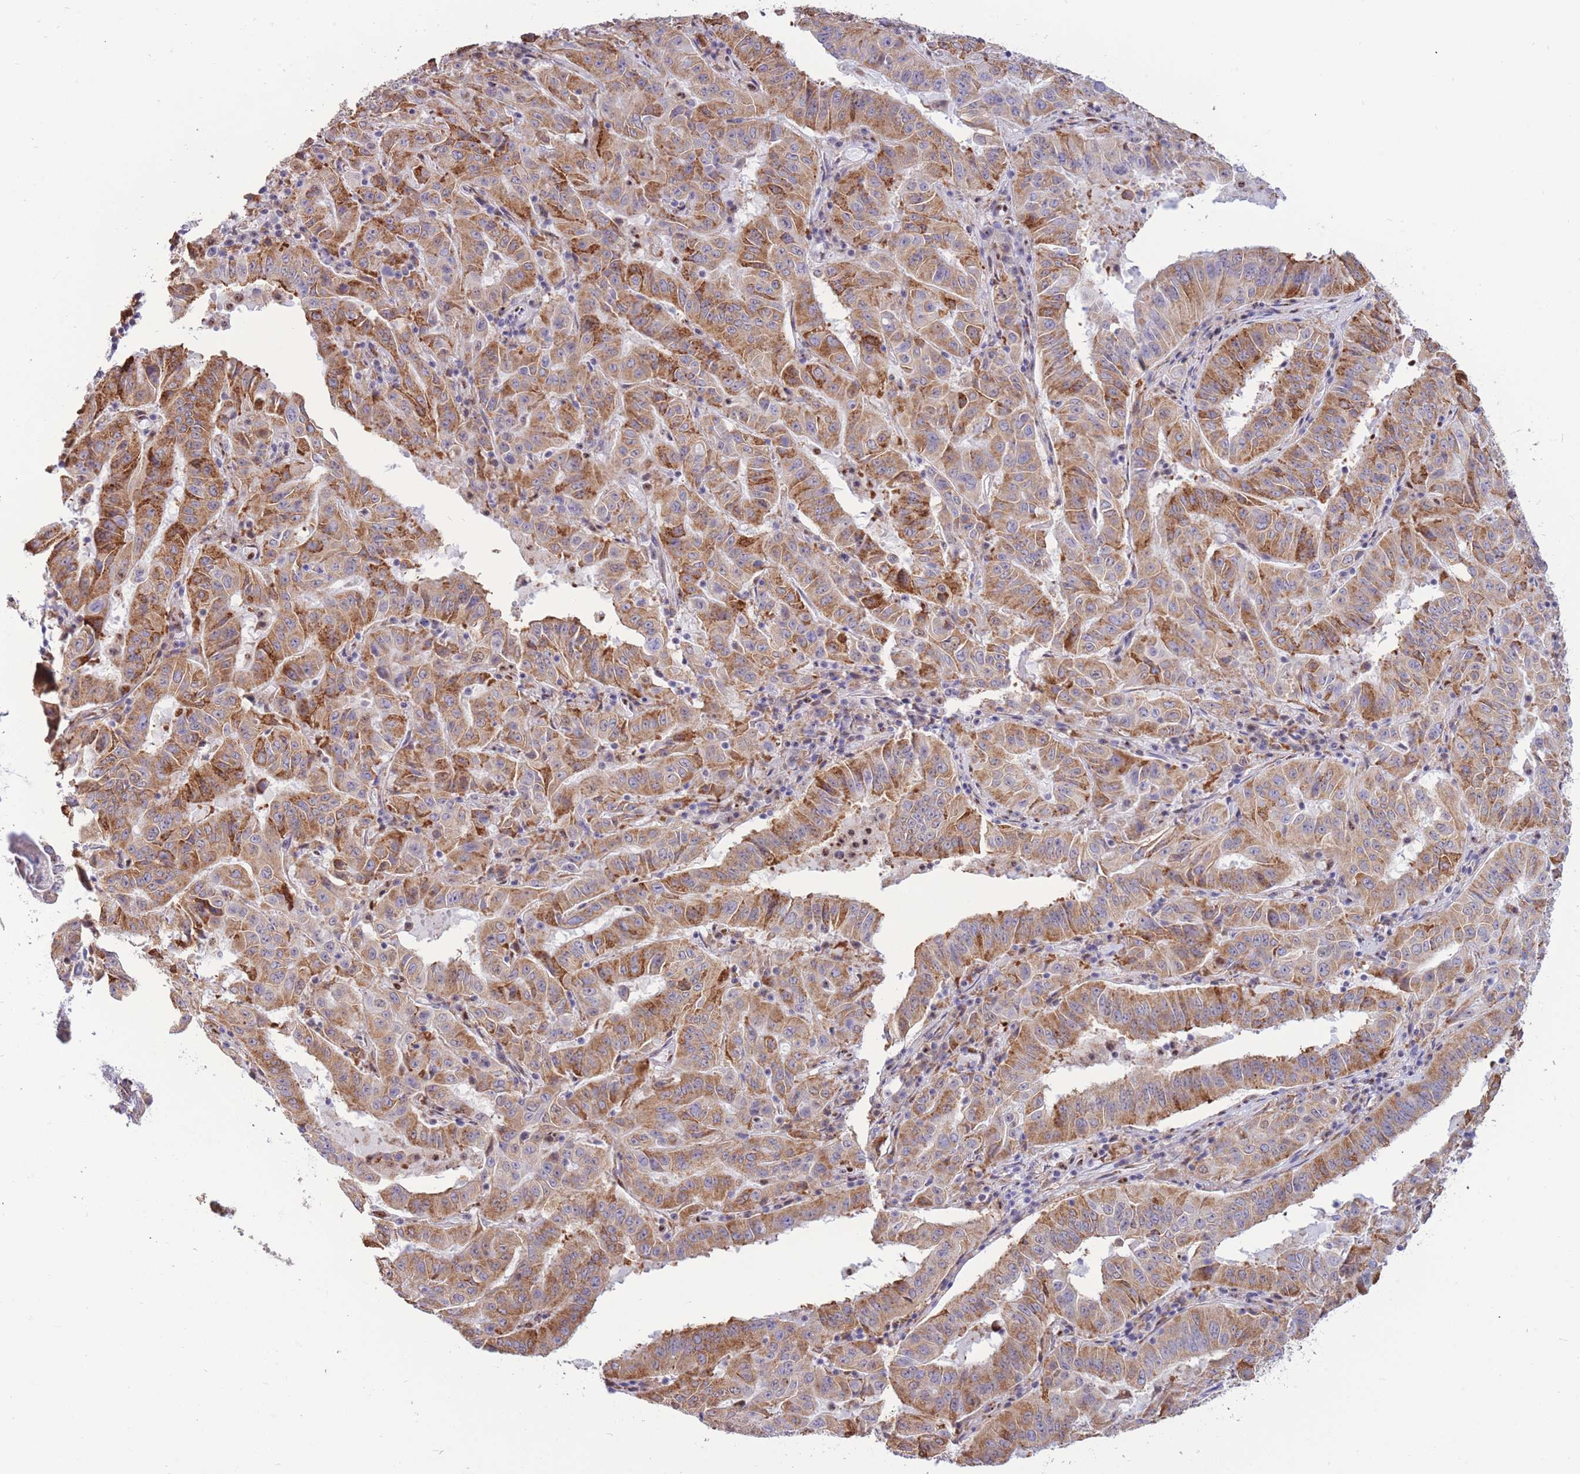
{"staining": {"intensity": "moderate", "quantity": ">75%", "location": "cytoplasmic/membranous"}, "tissue": "pancreatic cancer", "cell_type": "Tumor cells", "image_type": "cancer", "snomed": [{"axis": "morphology", "description": "Adenocarcinoma, NOS"}, {"axis": "topography", "description": "Pancreas"}], "caption": "A high-resolution micrograph shows immunohistochemistry staining of pancreatic cancer (adenocarcinoma), which shows moderate cytoplasmic/membranous positivity in approximately >75% of tumor cells.", "gene": "FAM153A", "patient": {"sex": "male", "age": 63}}